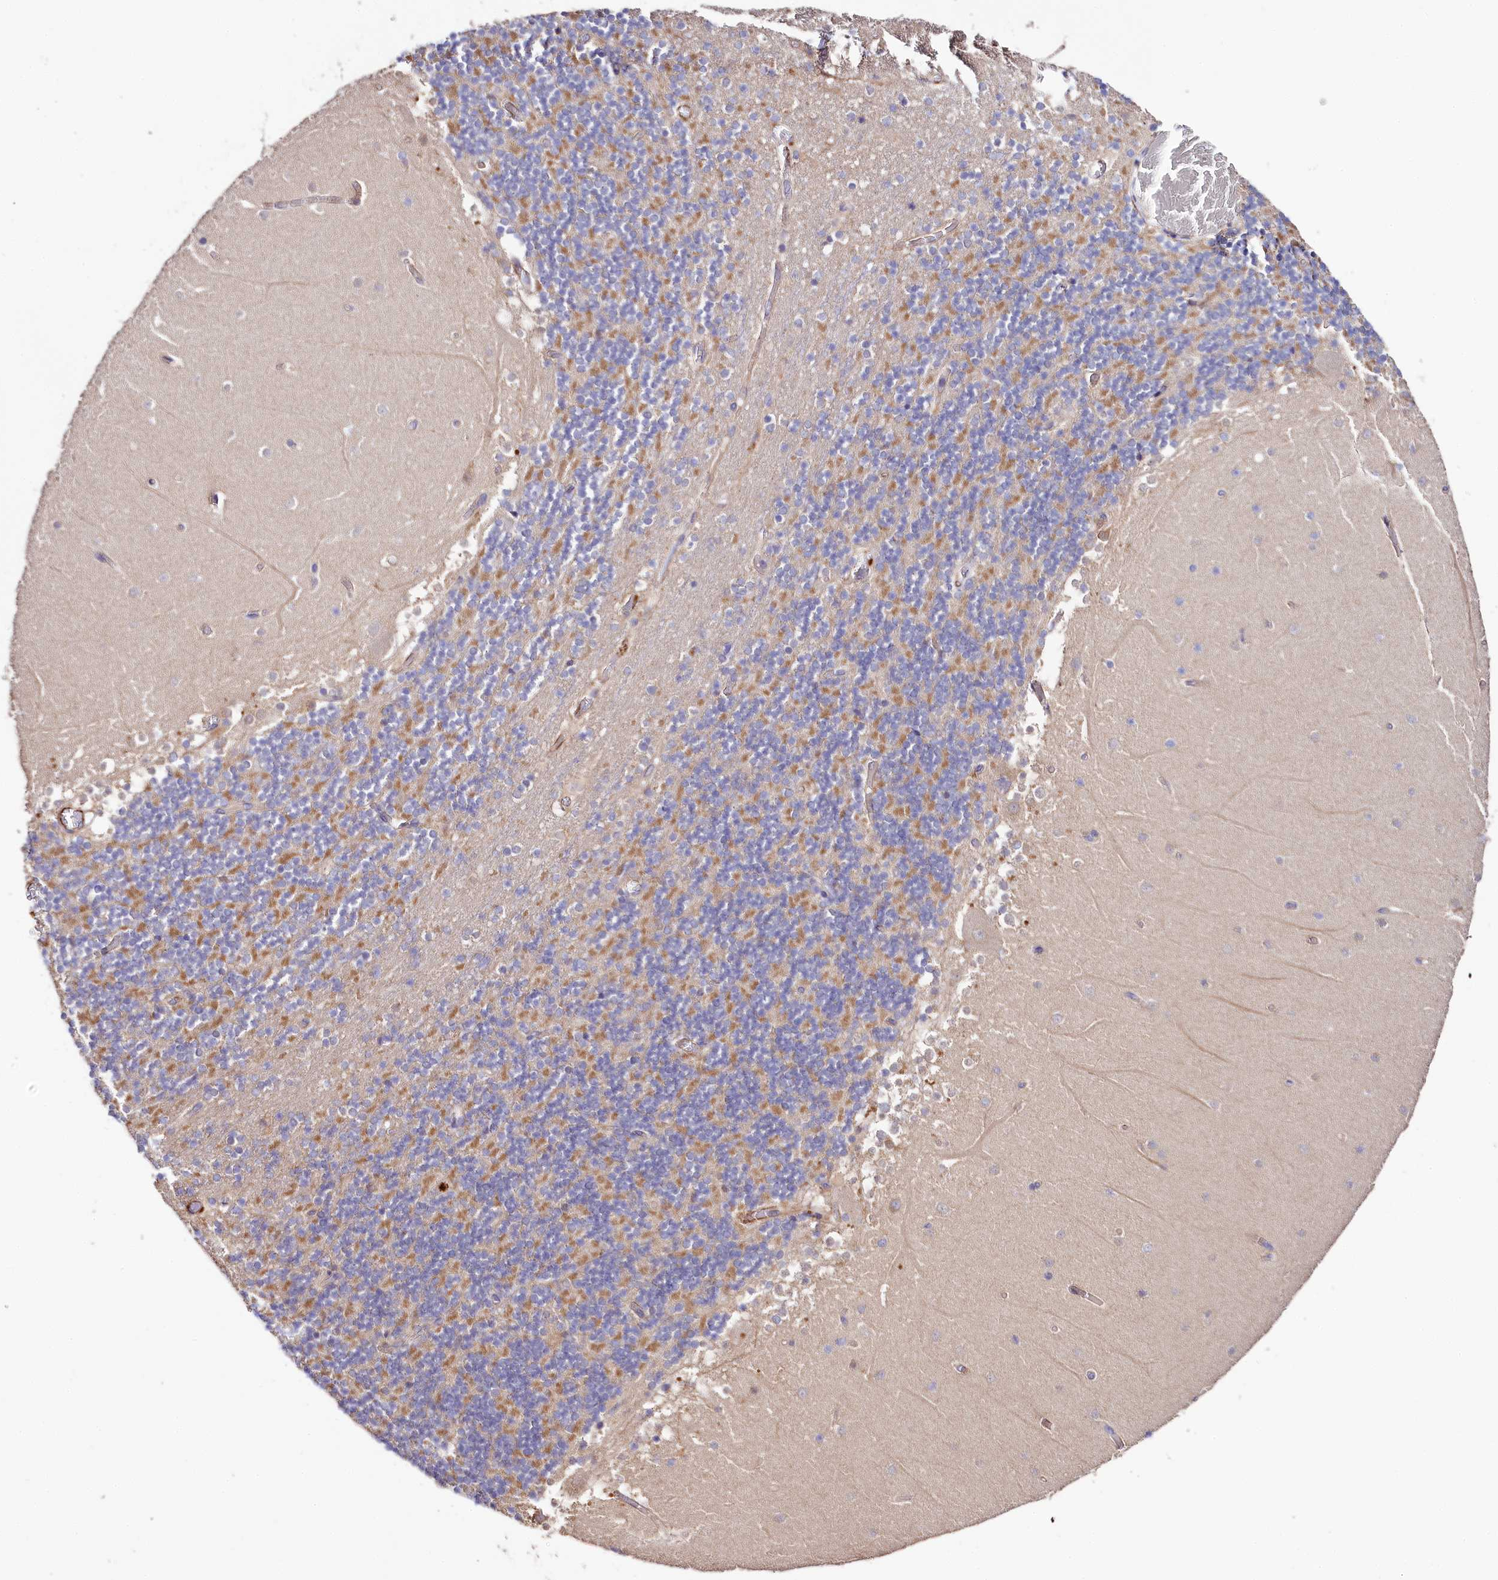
{"staining": {"intensity": "moderate", "quantity": "25%-75%", "location": "cytoplasmic/membranous"}, "tissue": "cerebellum", "cell_type": "Cells in granular layer", "image_type": "normal", "snomed": [{"axis": "morphology", "description": "Normal tissue, NOS"}, {"axis": "topography", "description": "Cerebellum"}], "caption": "Immunohistochemical staining of unremarkable human cerebellum reveals 25%-75% levels of moderate cytoplasmic/membranous protein positivity in approximately 25%-75% of cells in granular layer. (brown staining indicates protein expression, while blue staining denotes nuclei).", "gene": "TTC12", "patient": {"sex": "female", "age": 28}}